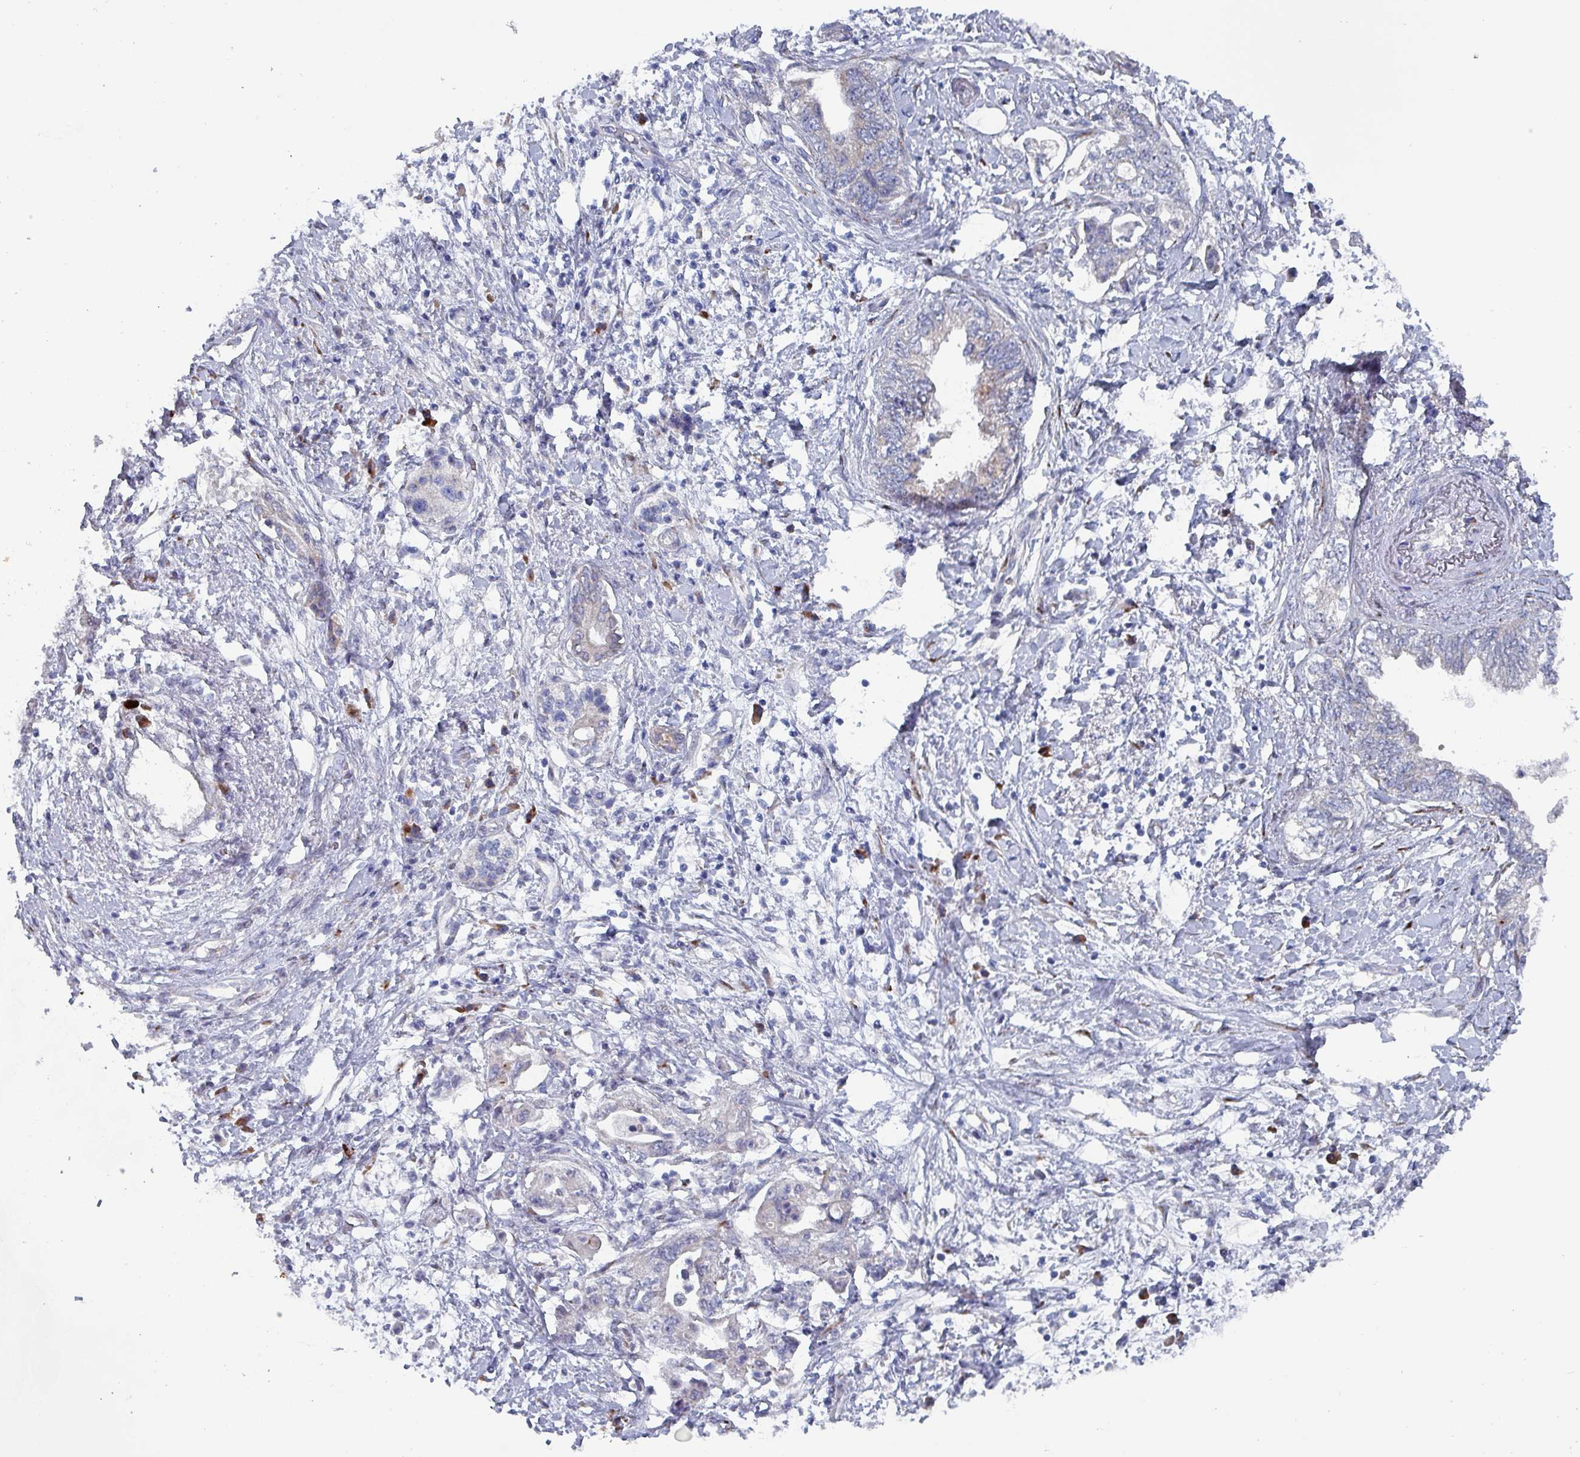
{"staining": {"intensity": "negative", "quantity": "none", "location": "none"}, "tissue": "pancreatic cancer", "cell_type": "Tumor cells", "image_type": "cancer", "snomed": [{"axis": "morphology", "description": "Adenocarcinoma, NOS"}, {"axis": "topography", "description": "Pancreas"}], "caption": "Tumor cells are negative for protein expression in human pancreatic cancer.", "gene": "DRD5", "patient": {"sex": "female", "age": 73}}